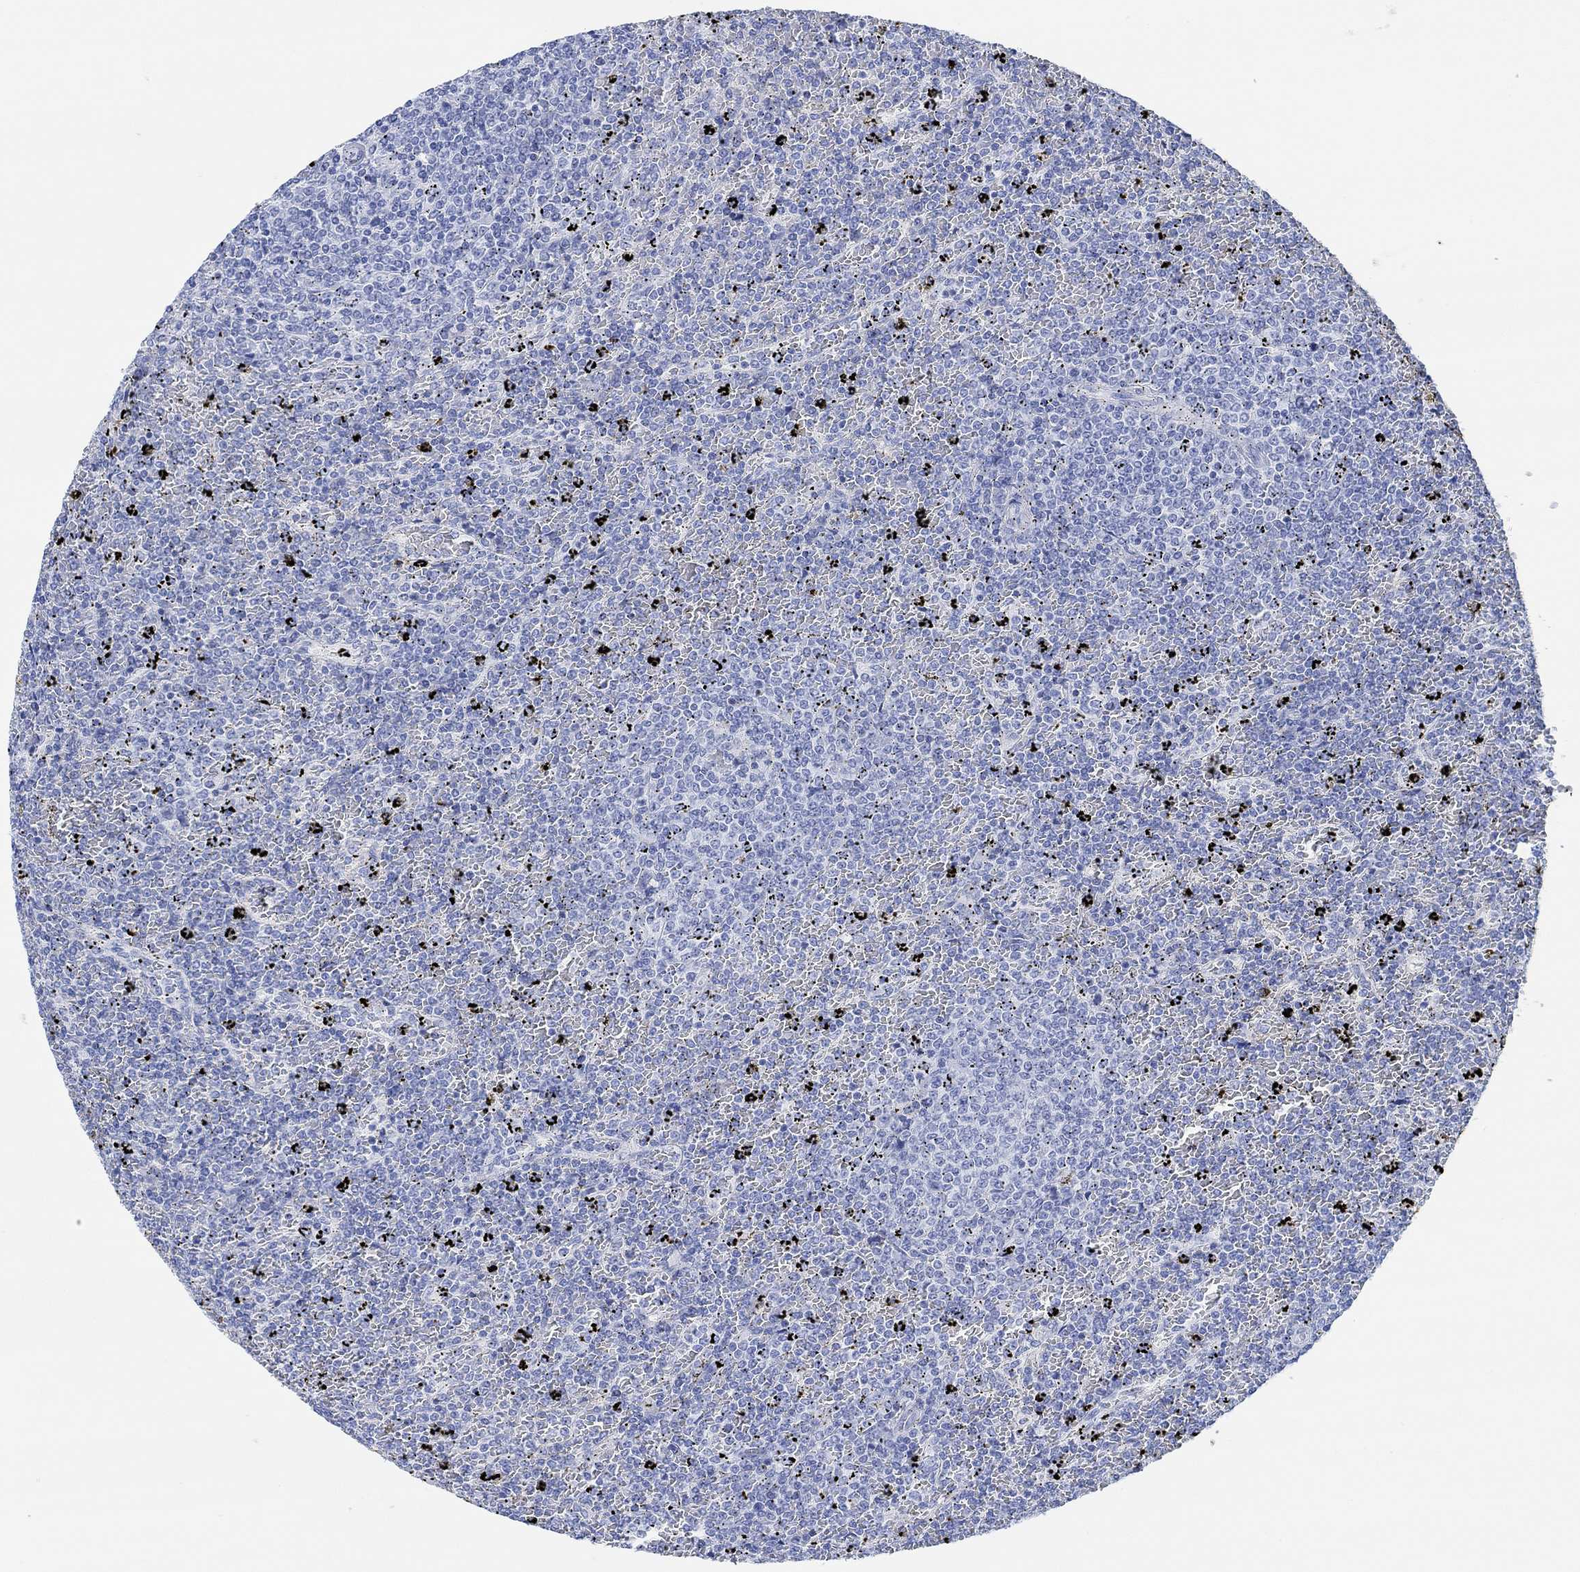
{"staining": {"intensity": "negative", "quantity": "none", "location": "none"}, "tissue": "lymphoma", "cell_type": "Tumor cells", "image_type": "cancer", "snomed": [{"axis": "morphology", "description": "Malignant lymphoma, non-Hodgkin's type, Low grade"}, {"axis": "topography", "description": "Spleen"}], "caption": "Tumor cells show no significant protein expression in malignant lymphoma, non-Hodgkin's type (low-grade). (IHC, brightfield microscopy, high magnification).", "gene": "ANKRD33", "patient": {"sex": "female", "age": 77}}